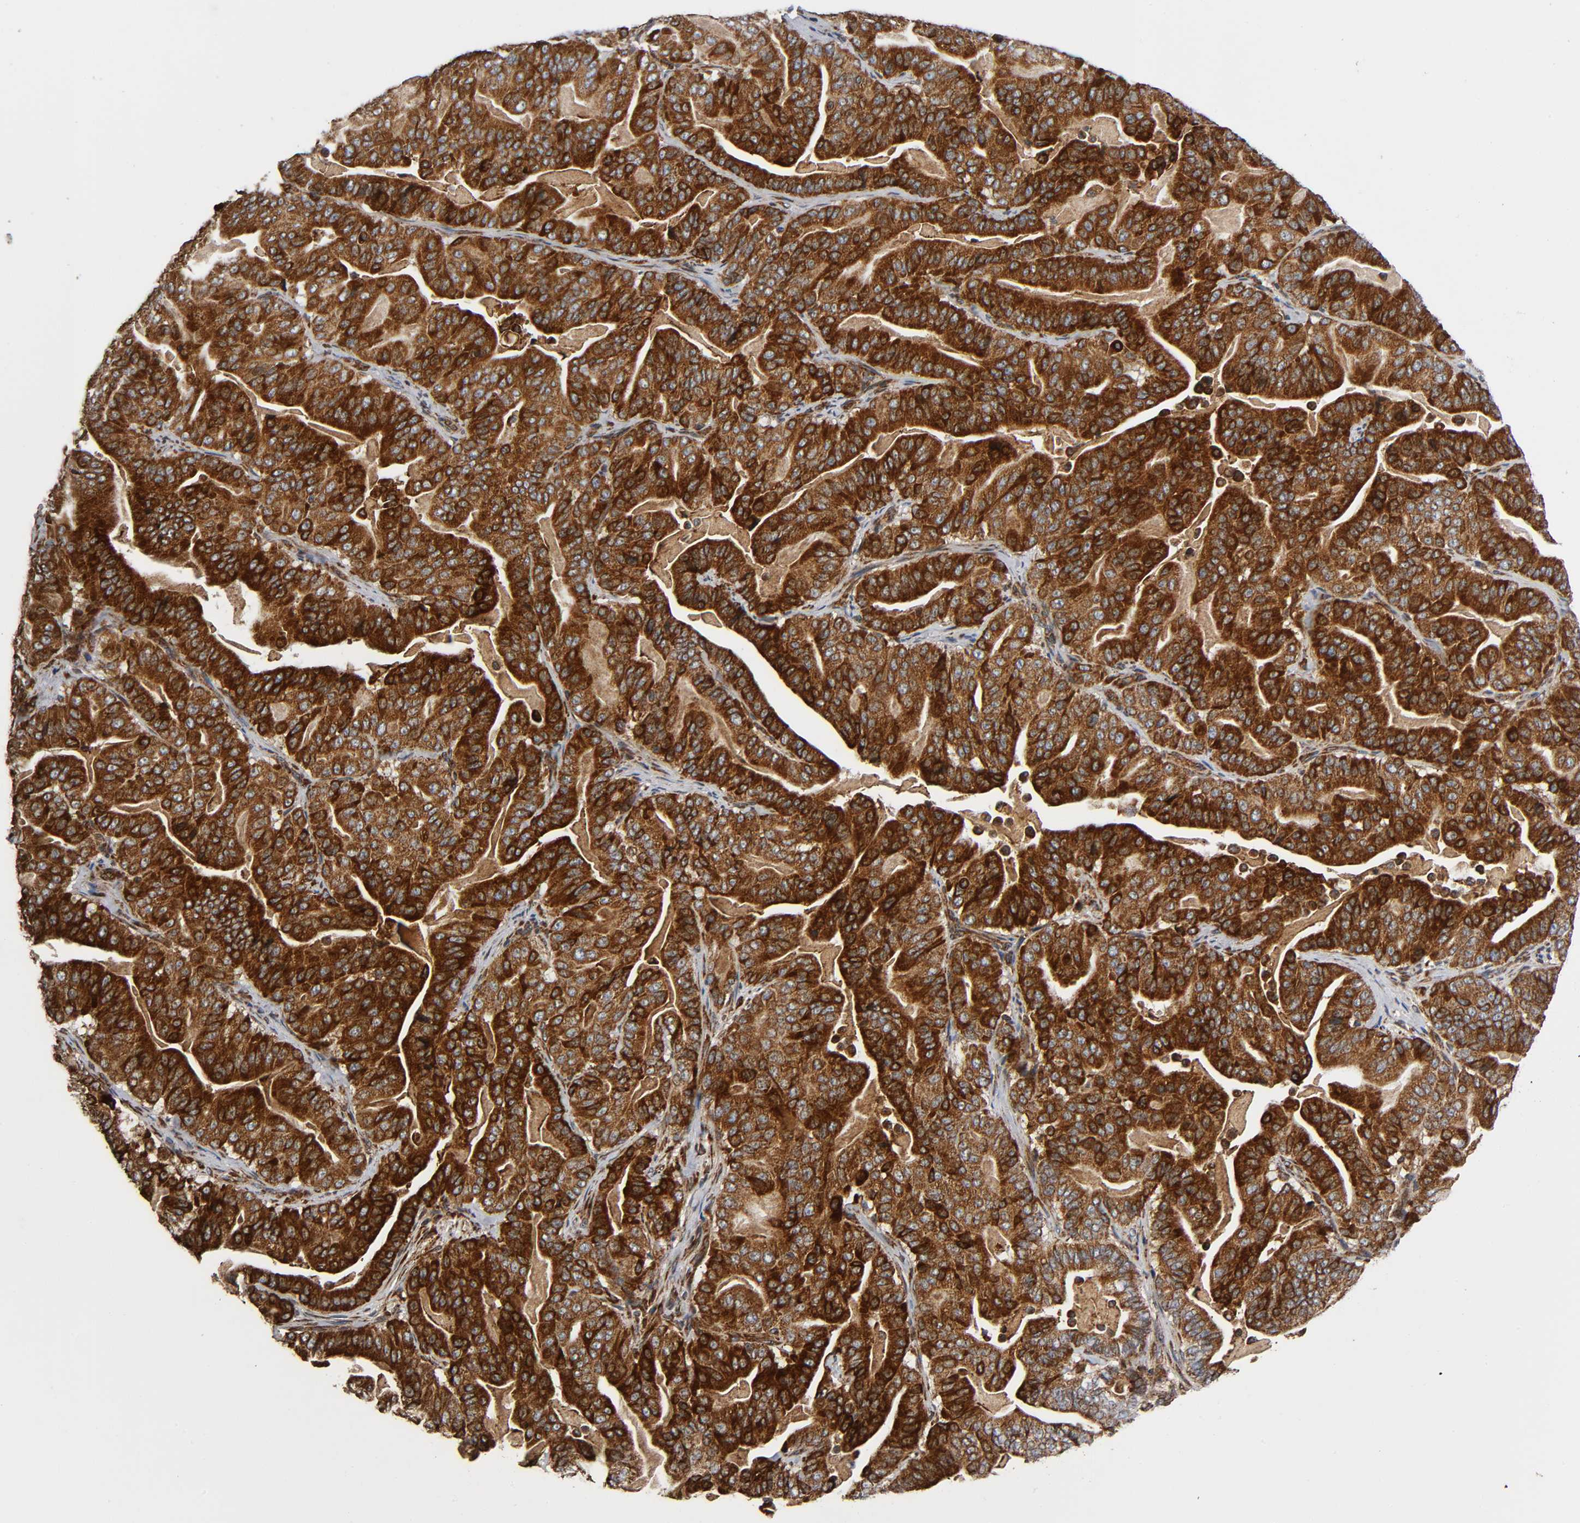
{"staining": {"intensity": "moderate", "quantity": ">75%", "location": "cytoplasmic/membranous"}, "tissue": "pancreatic cancer", "cell_type": "Tumor cells", "image_type": "cancer", "snomed": [{"axis": "morphology", "description": "Adenocarcinoma, NOS"}, {"axis": "topography", "description": "Pancreas"}], "caption": "This is an image of IHC staining of pancreatic adenocarcinoma, which shows moderate expression in the cytoplasmic/membranous of tumor cells.", "gene": "MAP3K1", "patient": {"sex": "male", "age": 63}}